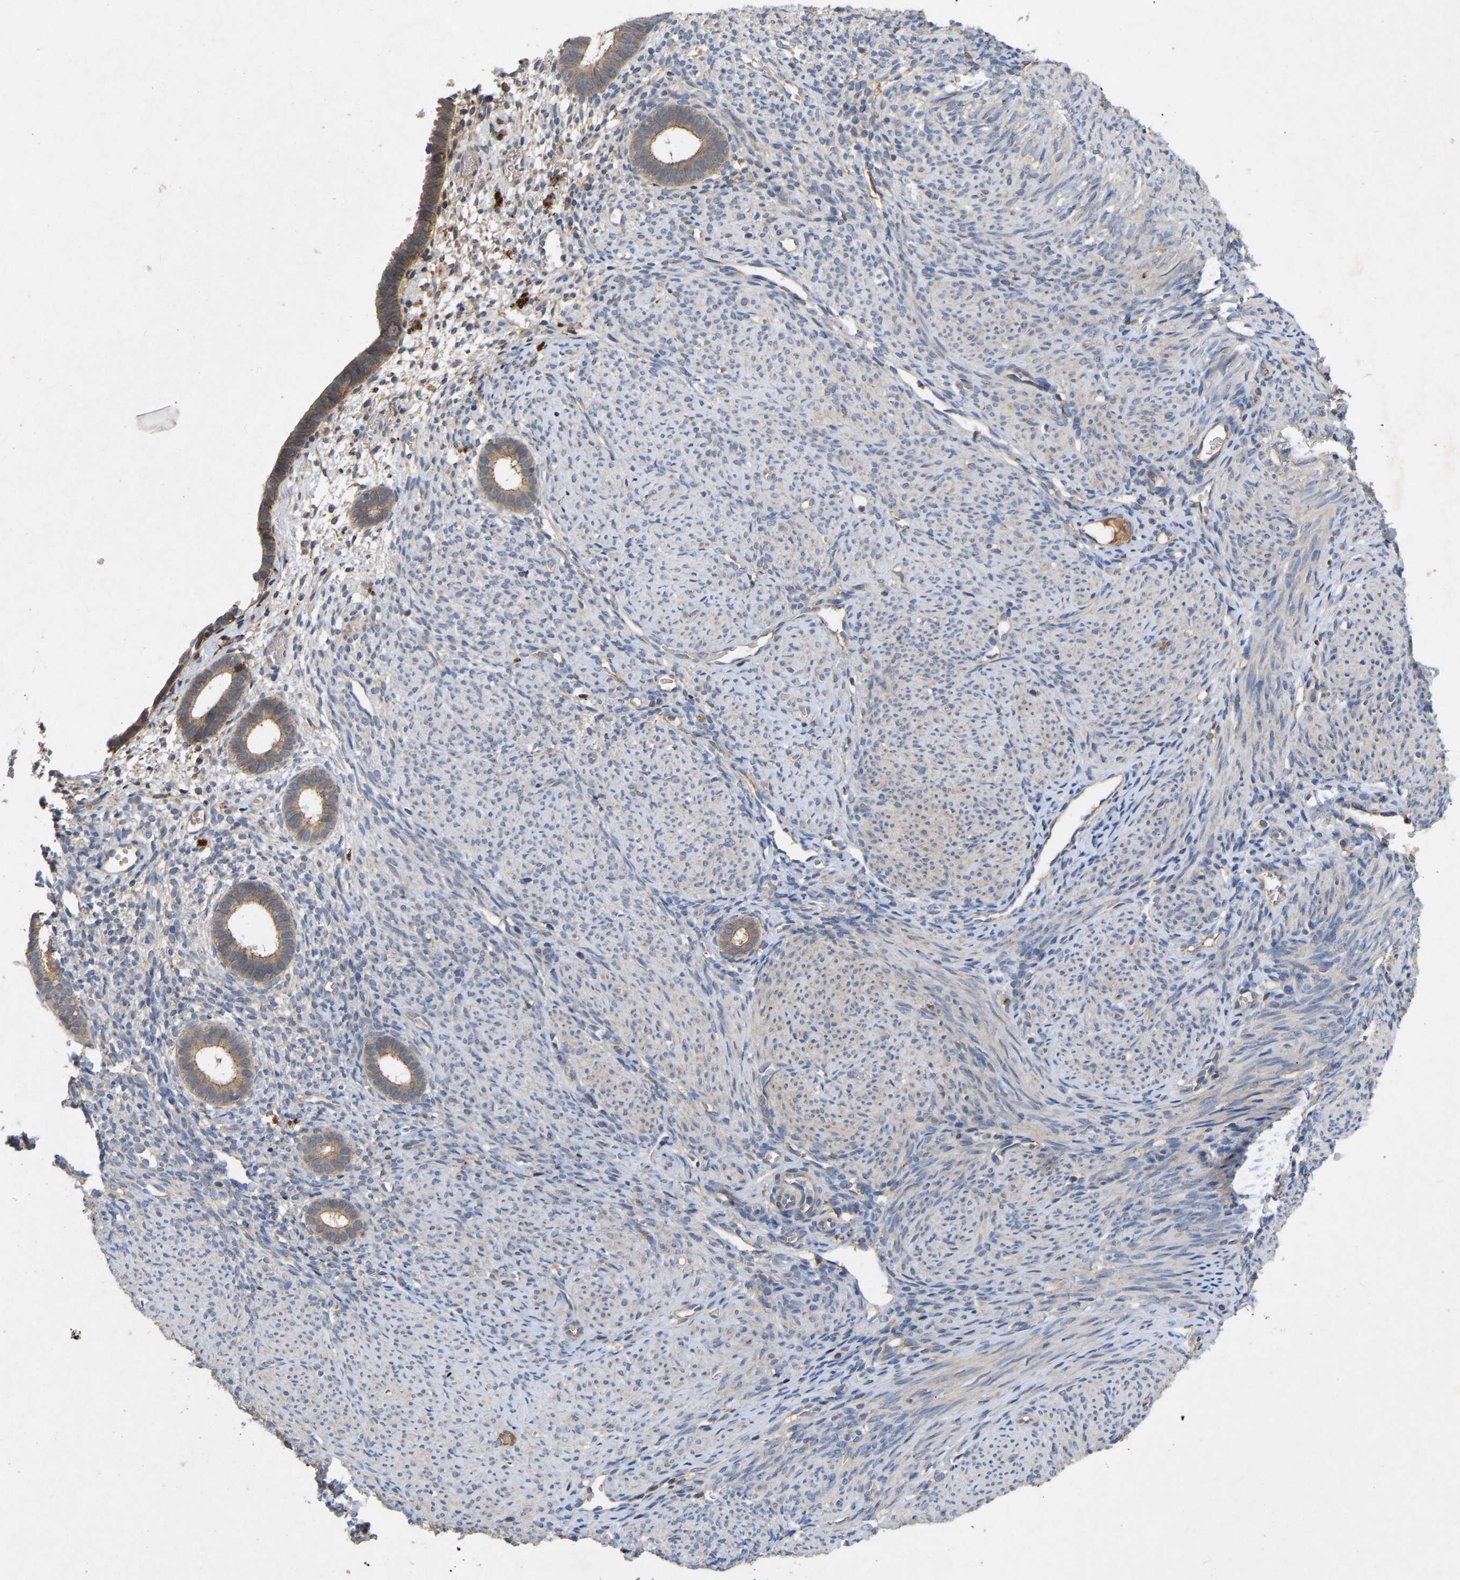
{"staining": {"intensity": "weak", "quantity": "<25%", "location": "cytoplasmic/membranous"}, "tissue": "endometrium", "cell_type": "Cells in endometrial stroma", "image_type": "normal", "snomed": [{"axis": "morphology", "description": "Normal tissue, NOS"}, {"axis": "morphology", "description": "Adenocarcinoma, NOS"}, {"axis": "topography", "description": "Endometrium"}], "caption": "This is an IHC photomicrograph of benign human endometrium. There is no staining in cells in endometrial stroma.", "gene": "LPAR2", "patient": {"sex": "female", "age": 57}}